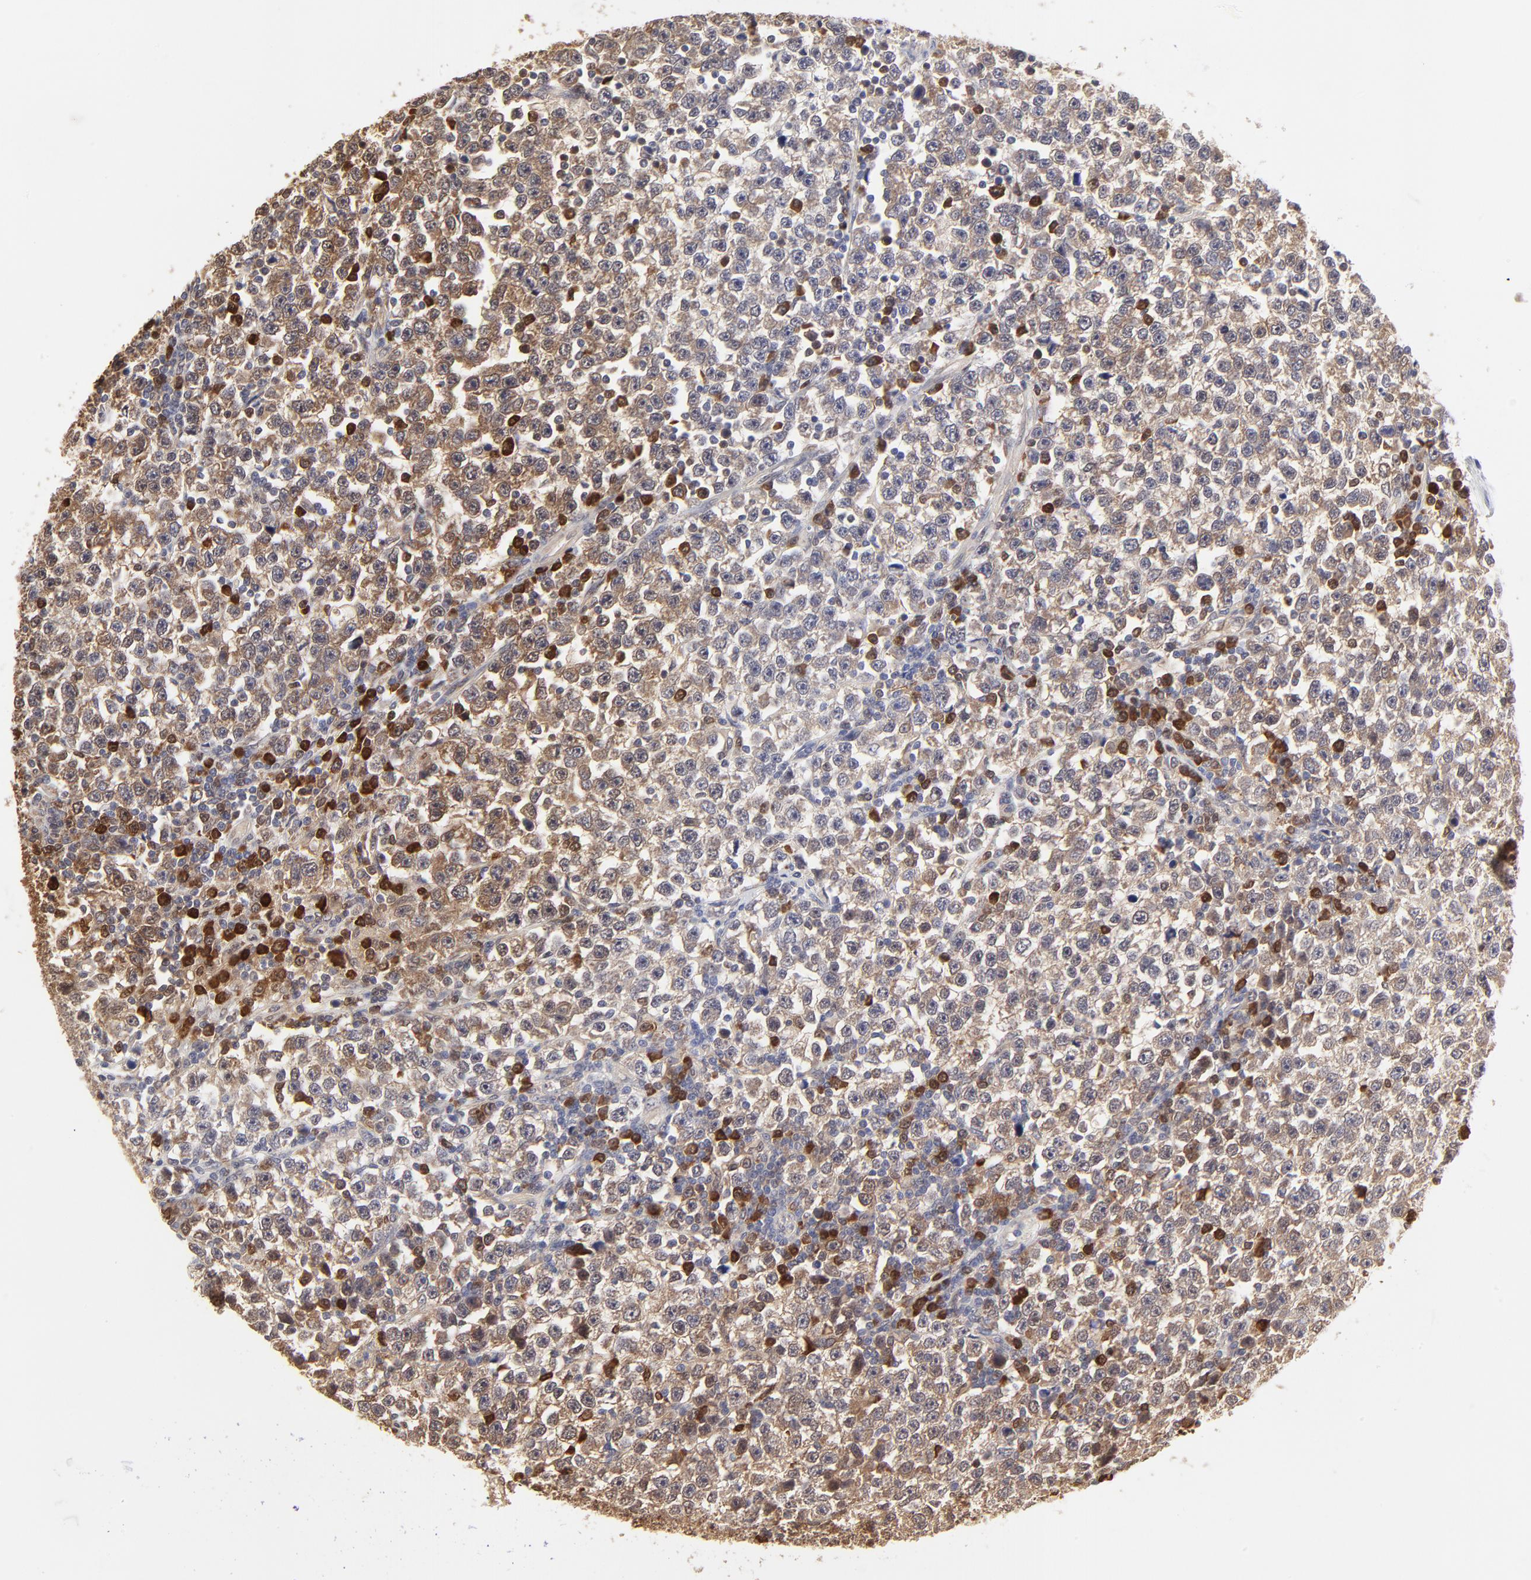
{"staining": {"intensity": "weak", "quantity": ">75%", "location": "cytoplasmic/membranous"}, "tissue": "testis cancer", "cell_type": "Tumor cells", "image_type": "cancer", "snomed": [{"axis": "morphology", "description": "Seminoma, NOS"}, {"axis": "topography", "description": "Testis"}], "caption": "Testis cancer stained for a protein exhibits weak cytoplasmic/membranous positivity in tumor cells. (DAB (3,3'-diaminobenzidine) IHC with brightfield microscopy, high magnification).", "gene": "CASP3", "patient": {"sex": "male", "age": 43}}